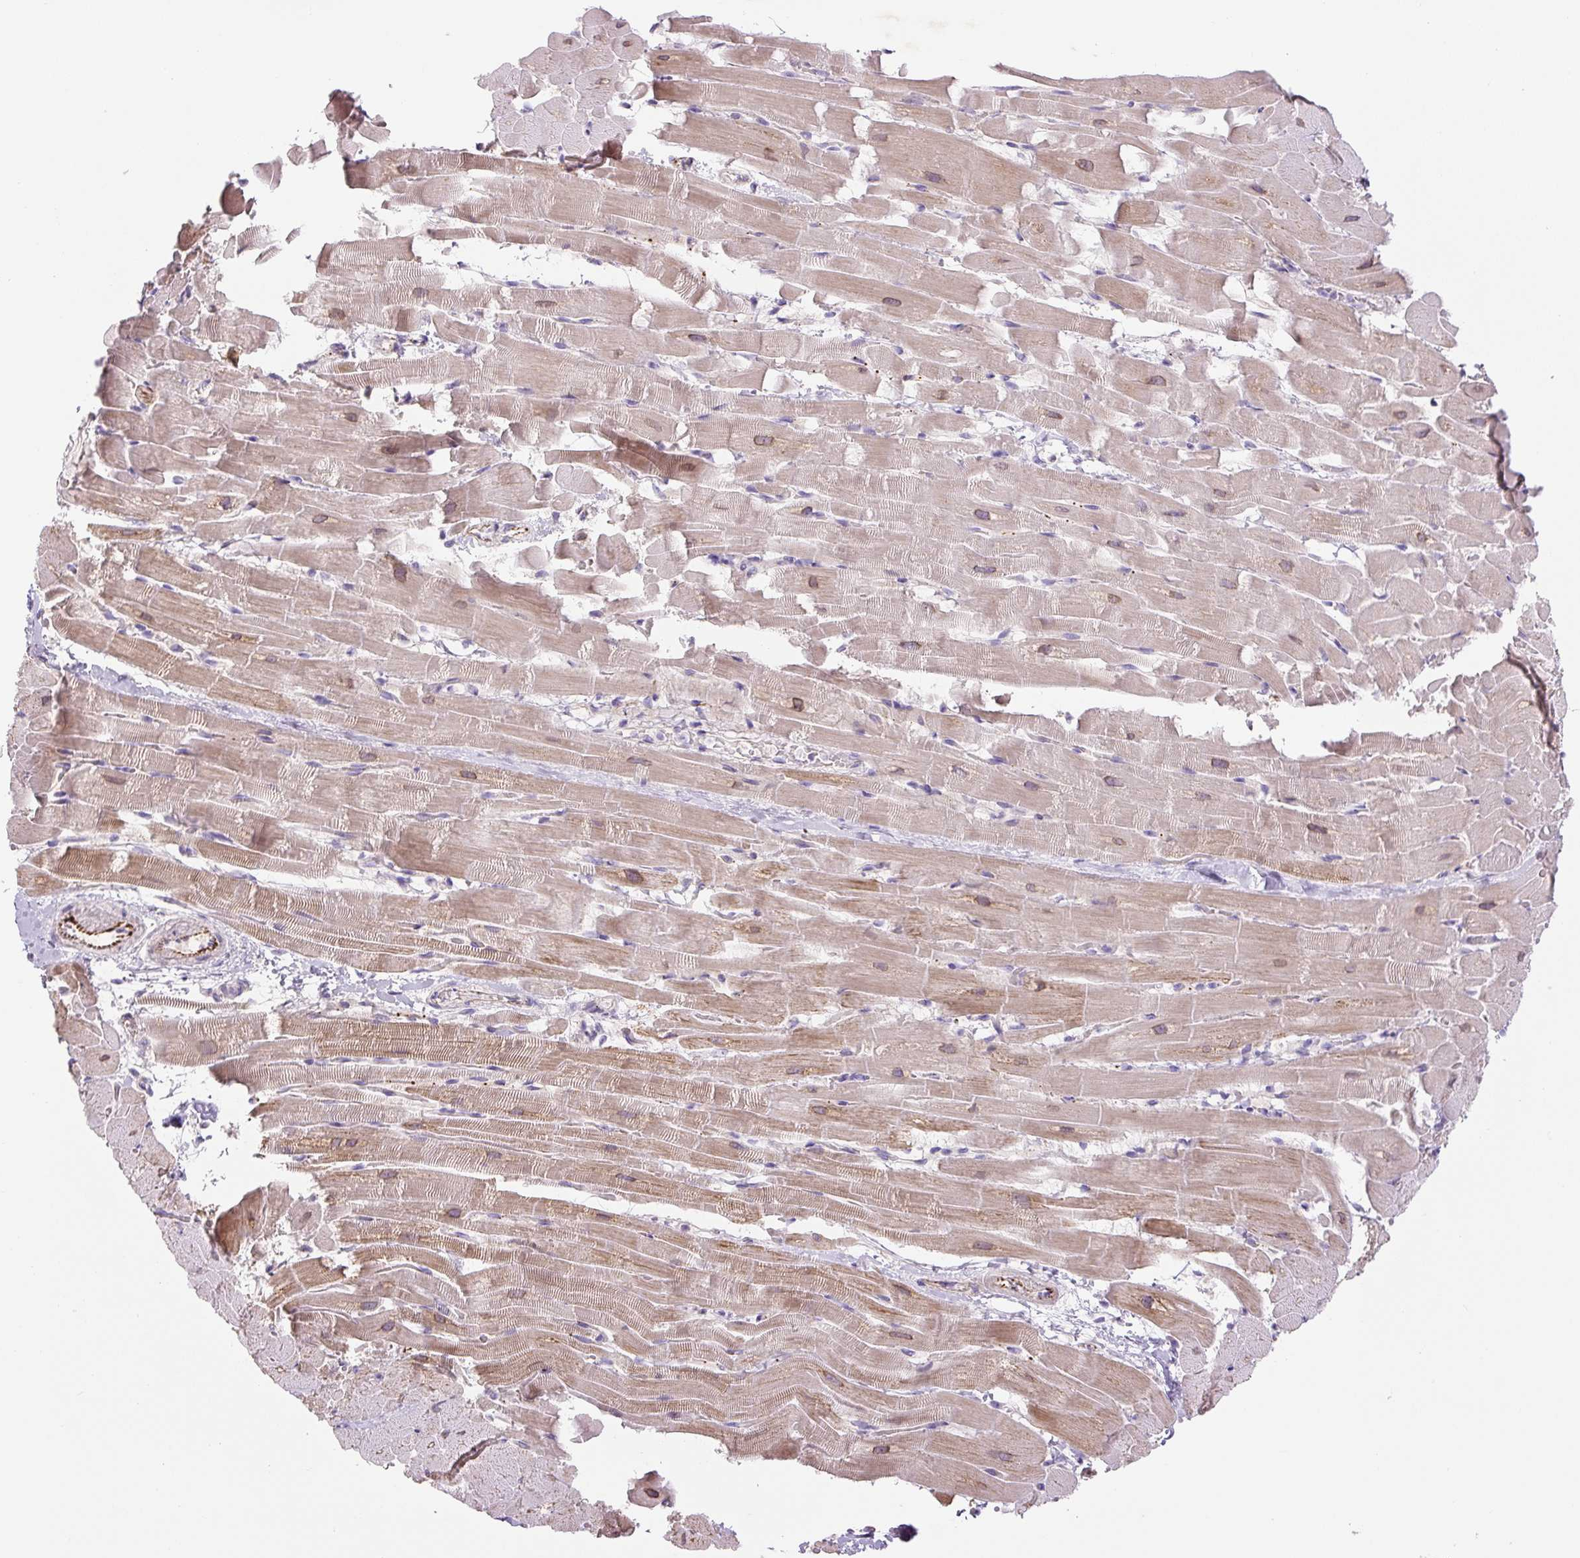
{"staining": {"intensity": "moderate", "quantity": "25%-75%", "location": "cytoplasmic/membranous"}, "tissue": "heart muscle", "cell_type": "Cardiomyocytes", "image_type": "normal", "snomed": [{"axis": "morphology", "description": "Normal tissue, NOS"}, {"axis": "topography", "description": "Heart"}], "caption": "A brown stain labels moderate cytoplasmic/membranous staining of a protein in cardiomyocytes of unremarkable heart muscle. (DAB (3,3'-diaminobenzidine) IHC with brightfield microscopy, high magnification).", "gene": "CCNI2", "patient": {"sex": "male", "age": 37}}